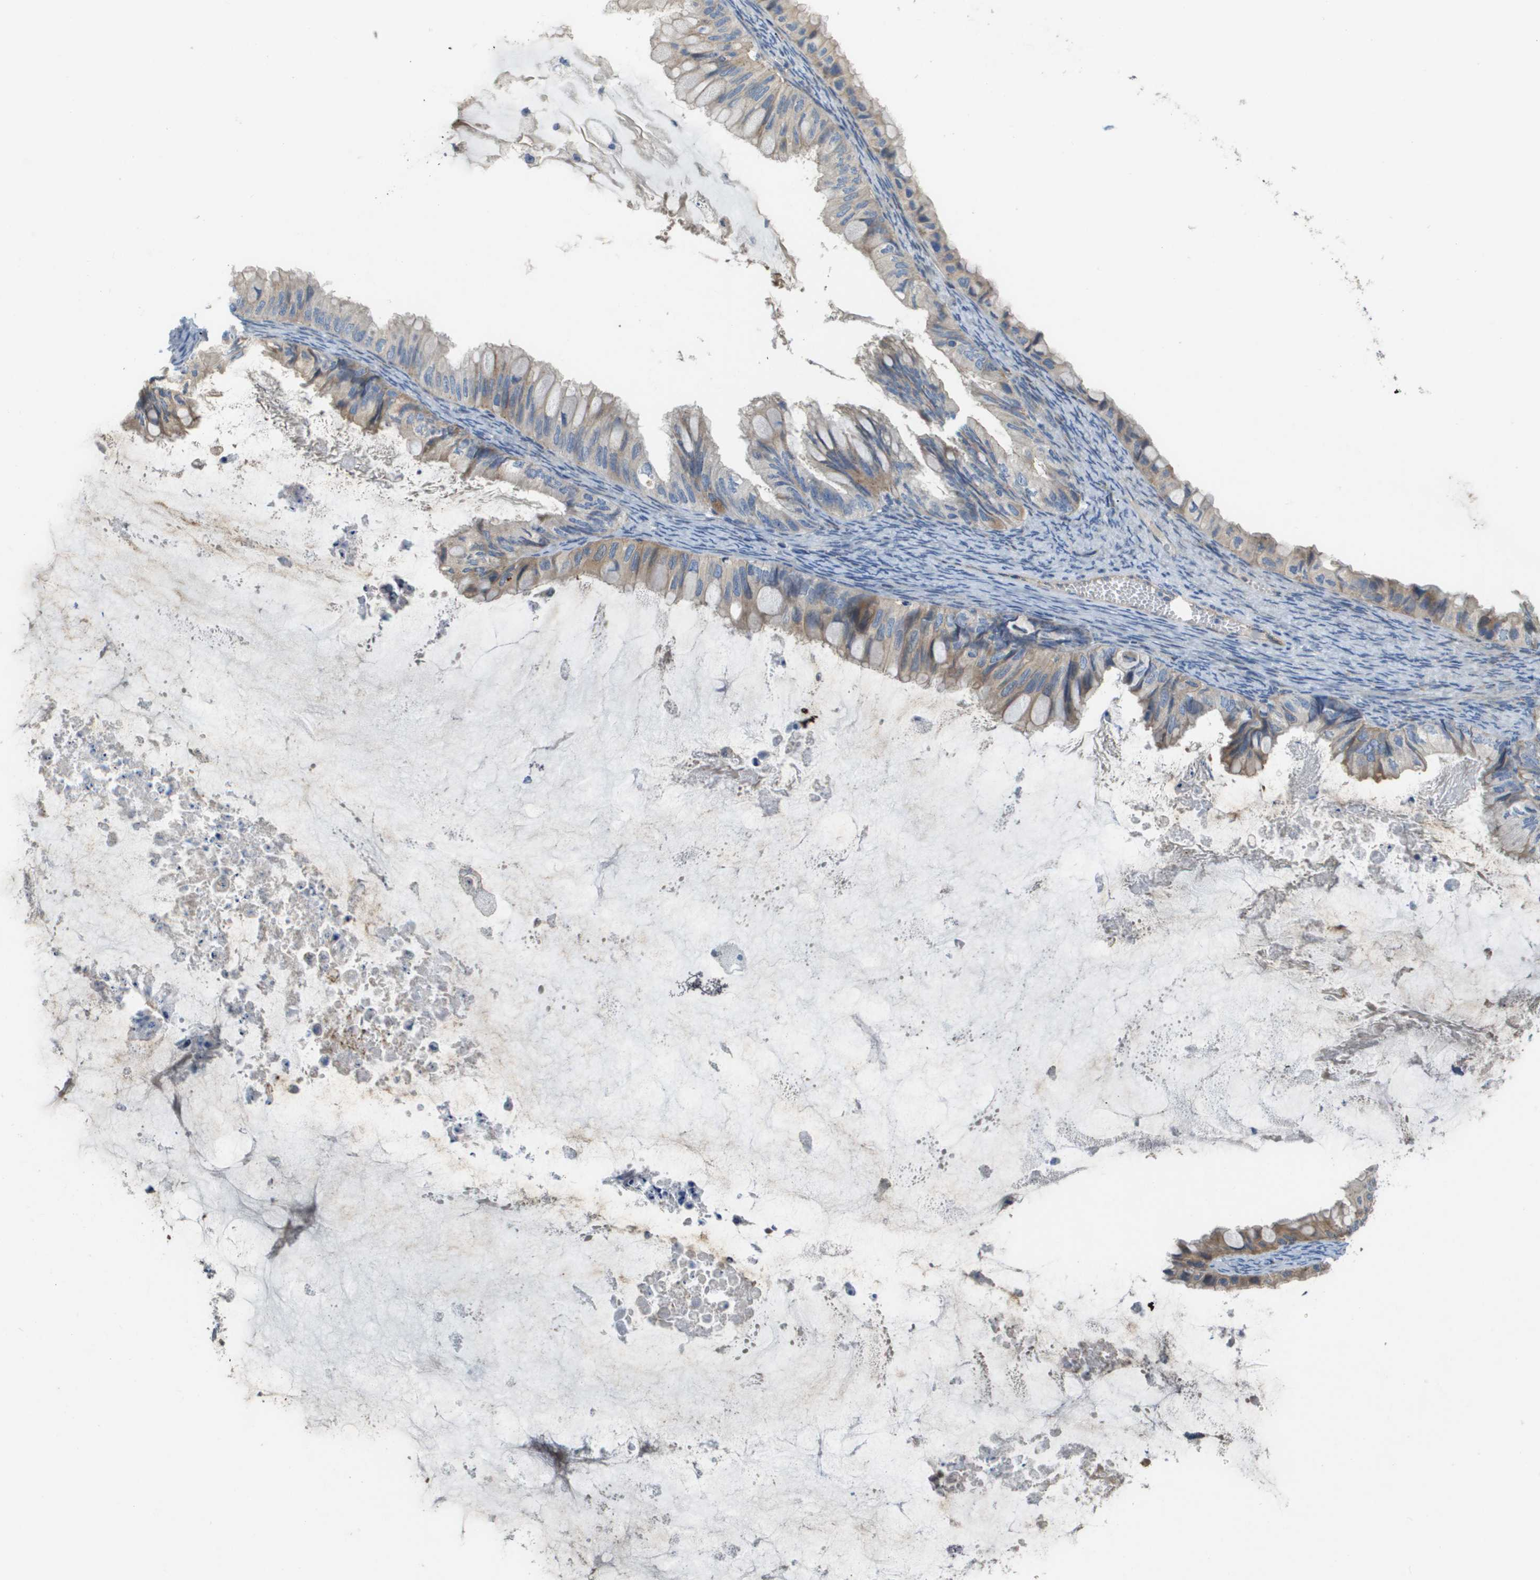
{"staining": {"intensity": "weak", "quantity": "25%-75%", "location": "cytoplasmic/membranous"}, "tissue": "ovarian cancer", "cell_type": "Tumor cells", "image_type": "cancer", "snomed": [{"axis": "morphology", "description": "Cystadenocarcinoma, mucinous, NOS"}, {"axis": "topography", "description": "Ovary"}], "caption": "IHC of human mucinous cystadenocarcinoma (ovarian) demonstrates low levels of weak cytoplasmic/membranous positivity in approximately 25%-75% of tumor cells.", "gene": "CASP10", "patient": {"sex": "female", "age": 80}}